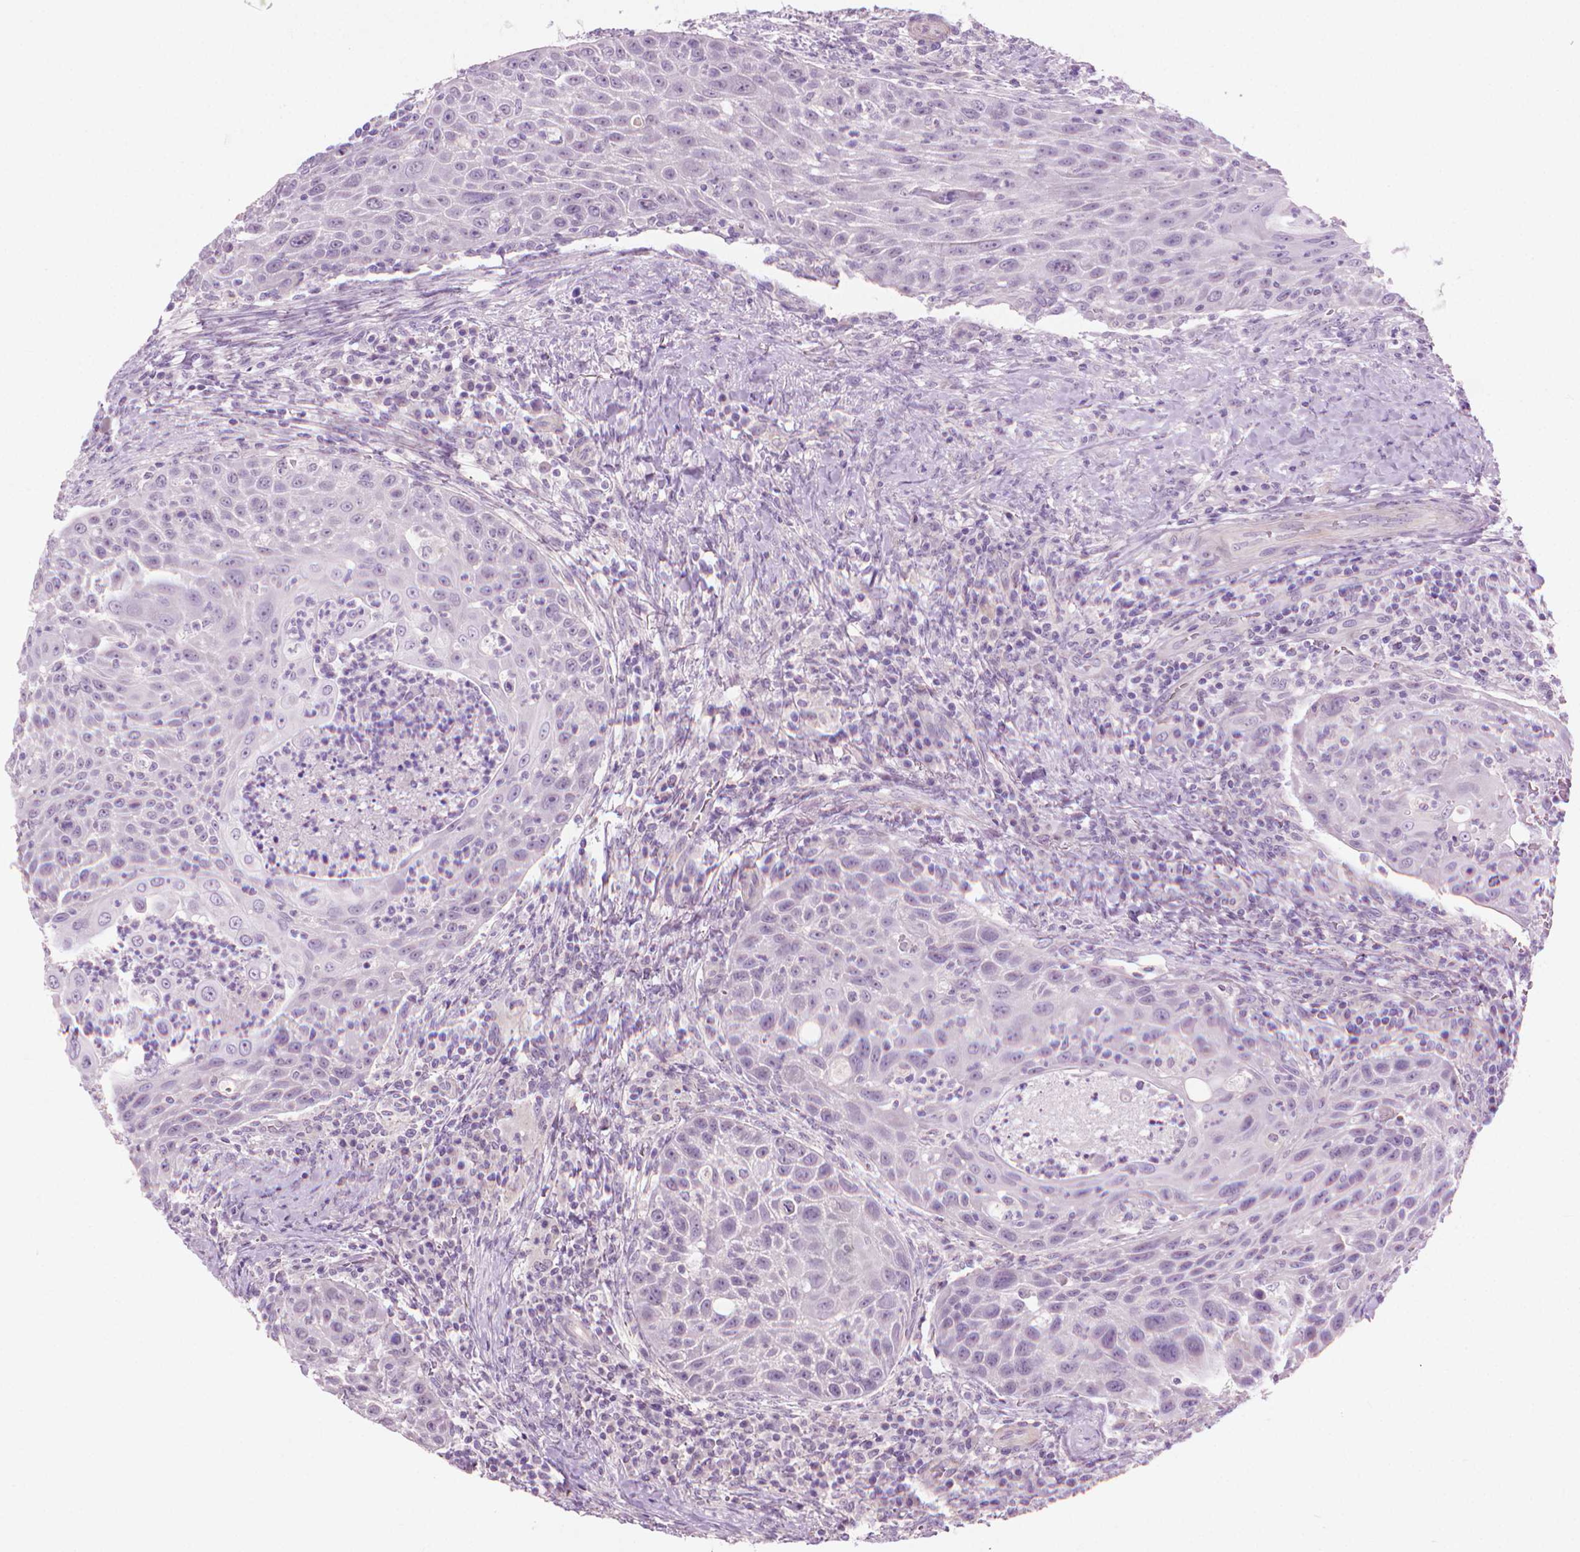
{"staining": {"intensity": "negative", "quantity": "none", "location": "none"}, "tissue": "head and neck cancer", "cell_type": "Tumor cells", "image_type": "cancer", "snomed": [{"axis": "morphology", "description": "Squamous cell carcinoma, NOS"}, {"axis": "topography", "description": "Head-Neck"}], "caption": "DAB (3,3'-diaminobenzidine) immunohistochemical staining of human squamous cell carcinoma (head and neck) reveals no significant expression in tumor cells.", "gene": "KRT73", "patient": {"sex": "male", "age": 69}}